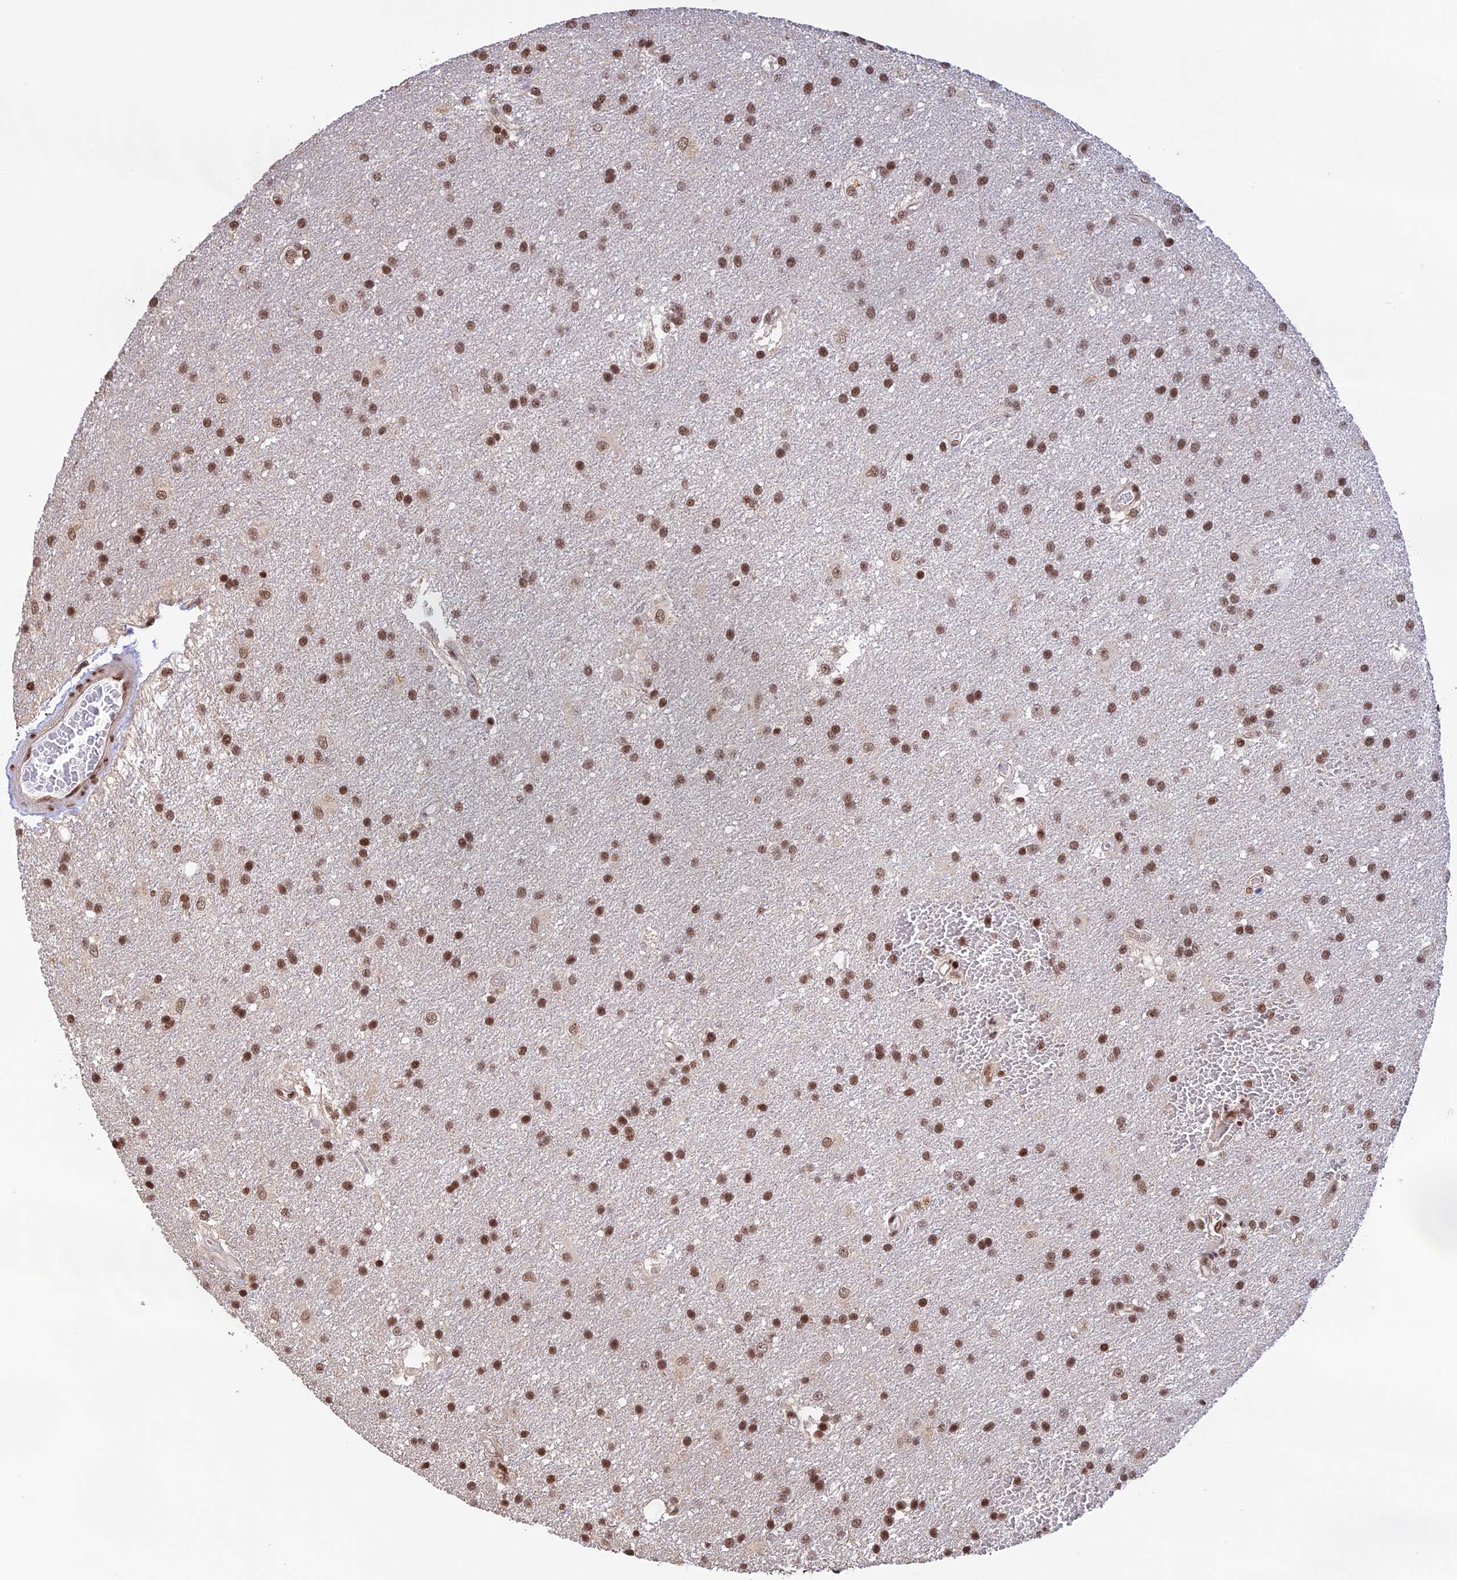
{"staining": {"intensity": "moderate", "quantity": ">75%", "location": "nuclear"}, "tissue": "glioma", "cell_type": "Tumor cells", "image_type": "cancer", "snomed": [{"axis": "morphology", "description": "Glioma, malignant, Low grade"}, {"axis": "topography", "description": "Brain"}], "caption": "Brown immunohistochemical staining in malignant glioma (low-grade) demonstrates moderate nuclear staining in approximately >75% of tumor cells.", "gene": "THAP11", "patient": {"sex": "male", "age": 66}}